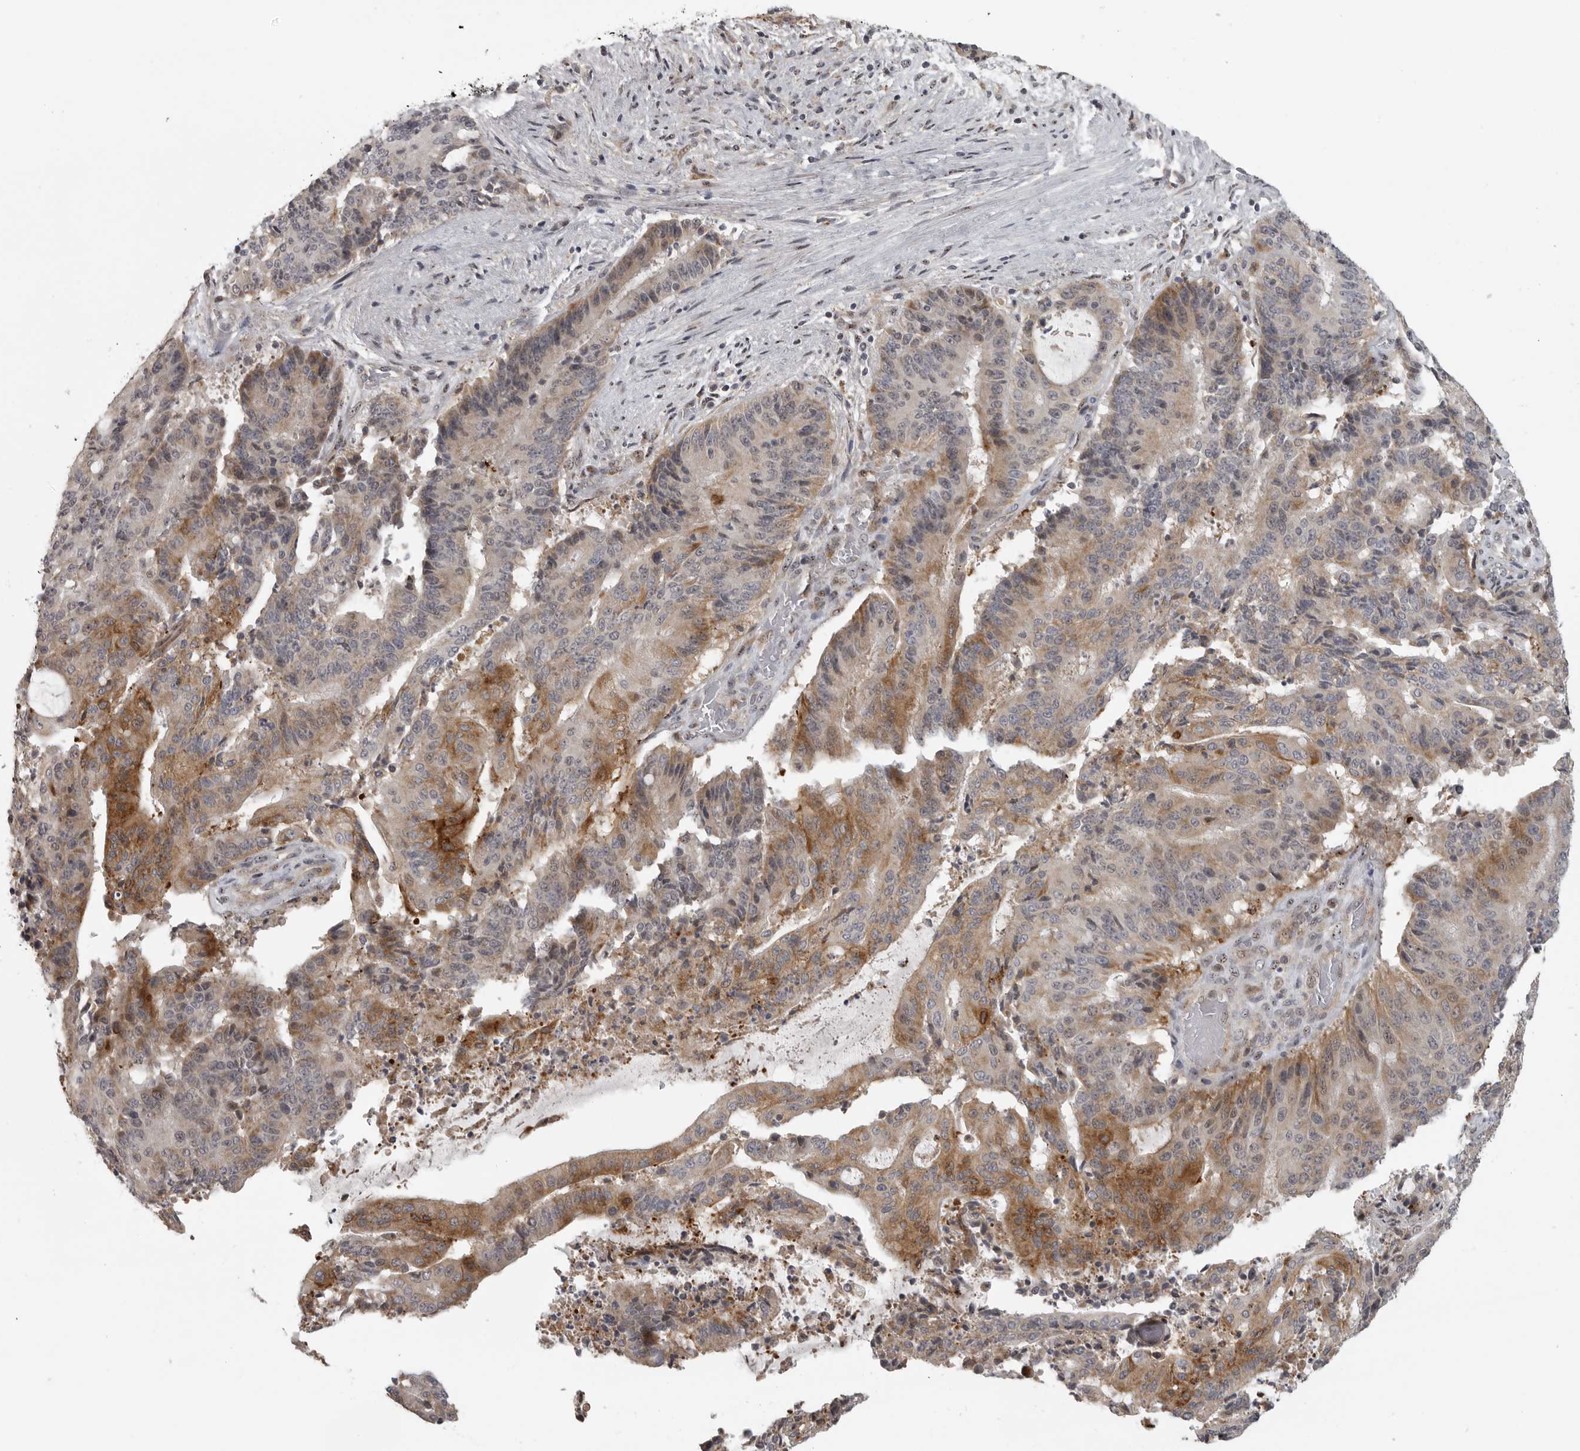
{"staining": {"intensity": "moderate", "quantity": ">75%", "location": "cytoplasmic/membranous"}, "tissue": "liver cancer", "cell_type": "Tumor cells", "image_type": "cancer", "snomed": [{"axis": "morphology", "description": "Normal tissue, NOS"}, {"axis": "morphology", "description": "Cholangiocarcinoma"}, {"axis": "topography", "description": "Liver"}, {"axis": "topography", "description": "Peripheral nerve tissue"}], "caption": "A brown stain shows moderate cytoplasmic/membranous positivity of a protein in liver cancer tumor cells.", "gene": "POLE2", "patient": {"sex": "female", "age": 73}}